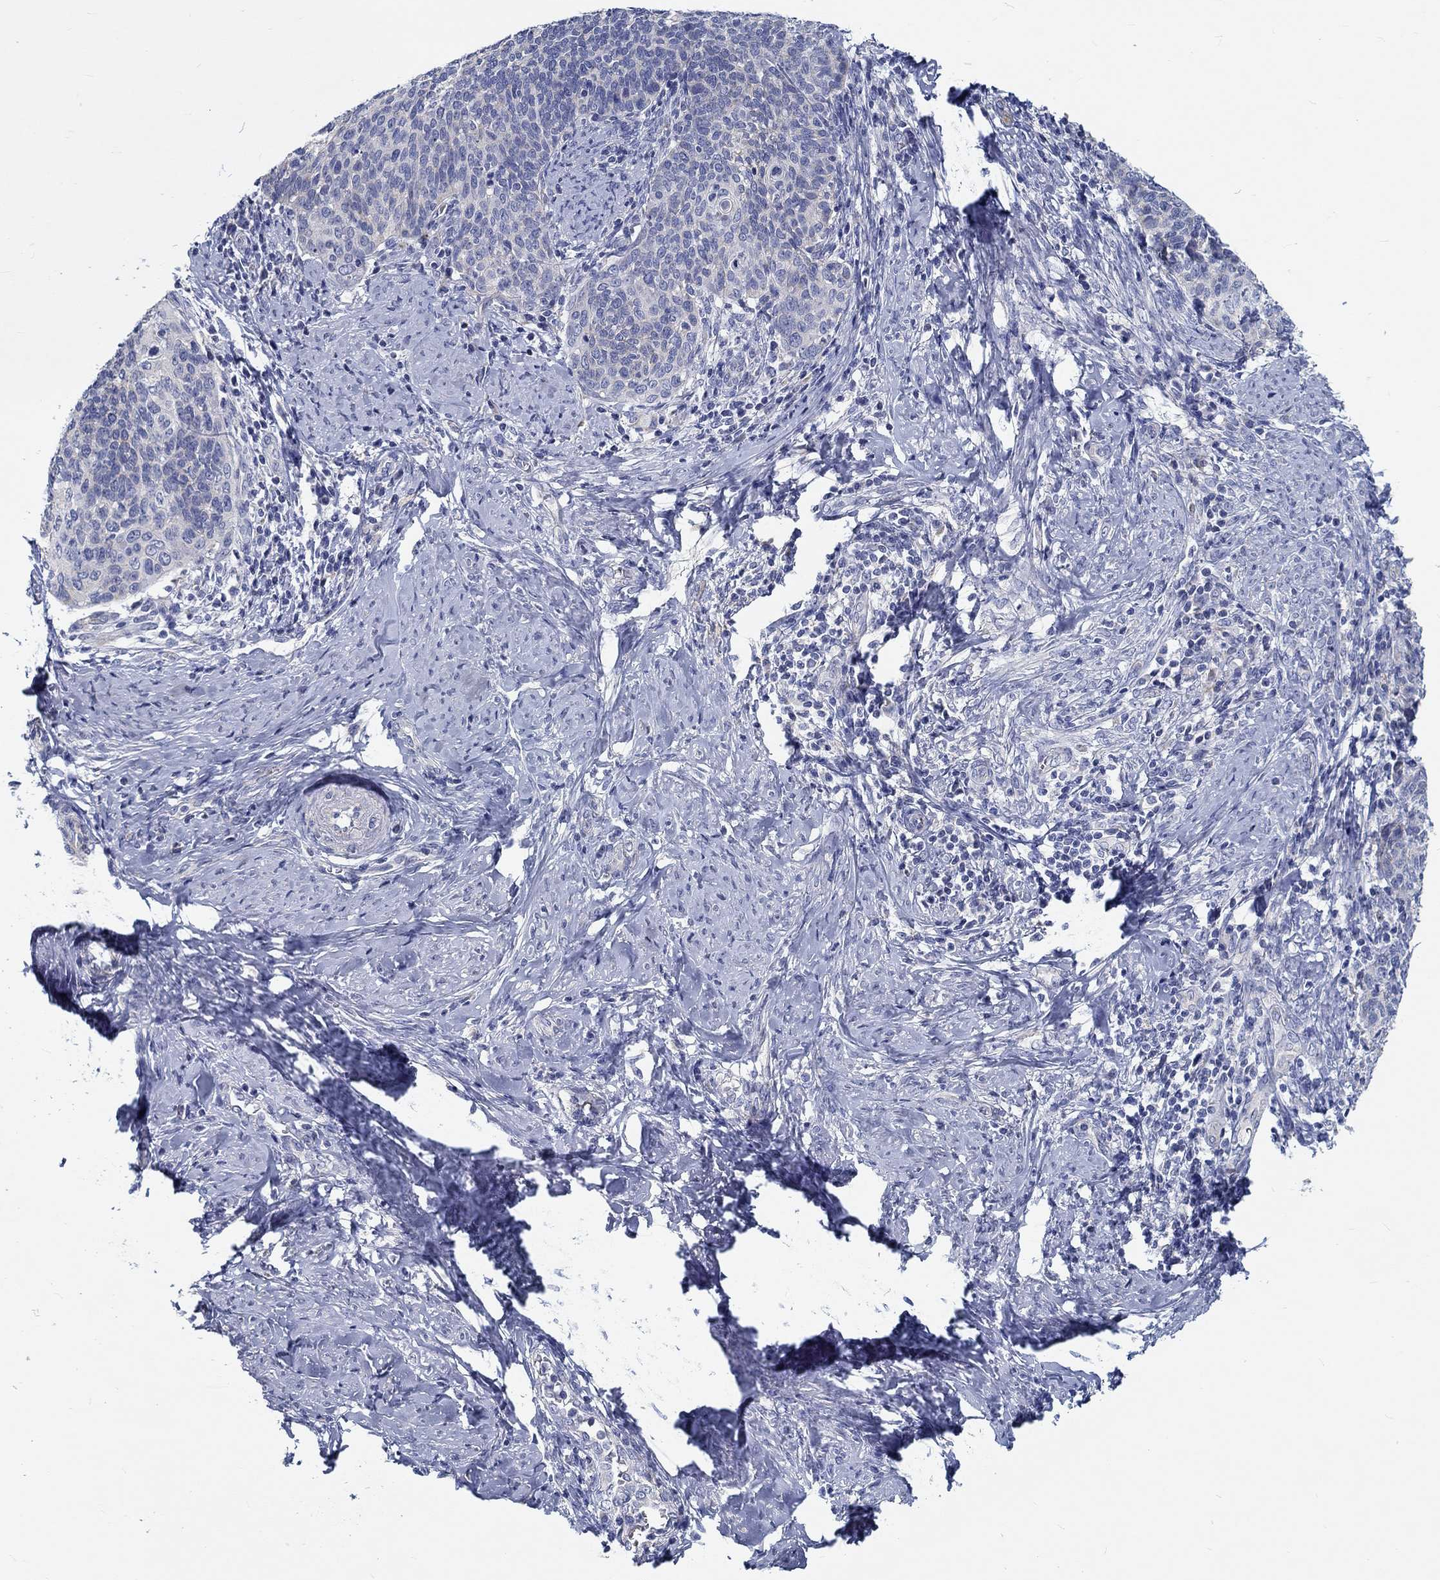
{"staining": {"intensity": "negative", "quantity": "none", "location": "none"}, "tissue": "cervical cancer", "cell_type": "Tumor cells", "image_type": "cancer", "snomed": [{"axis": "morphology", "description": "Normal tissue, NOS"}, {"axis": "morphology", "description": "Squamous cell carcinoma, NOS"}, {"axis": "topography", "description": "Cervix"}], "caption": "The immunohistochemistry histopathology image has no significant expression in tumor cells of squamous cell carcinoma (cervical) tissue.", "gene": "MYBPC1", "patient": {"sex": "female", "age": 39}}